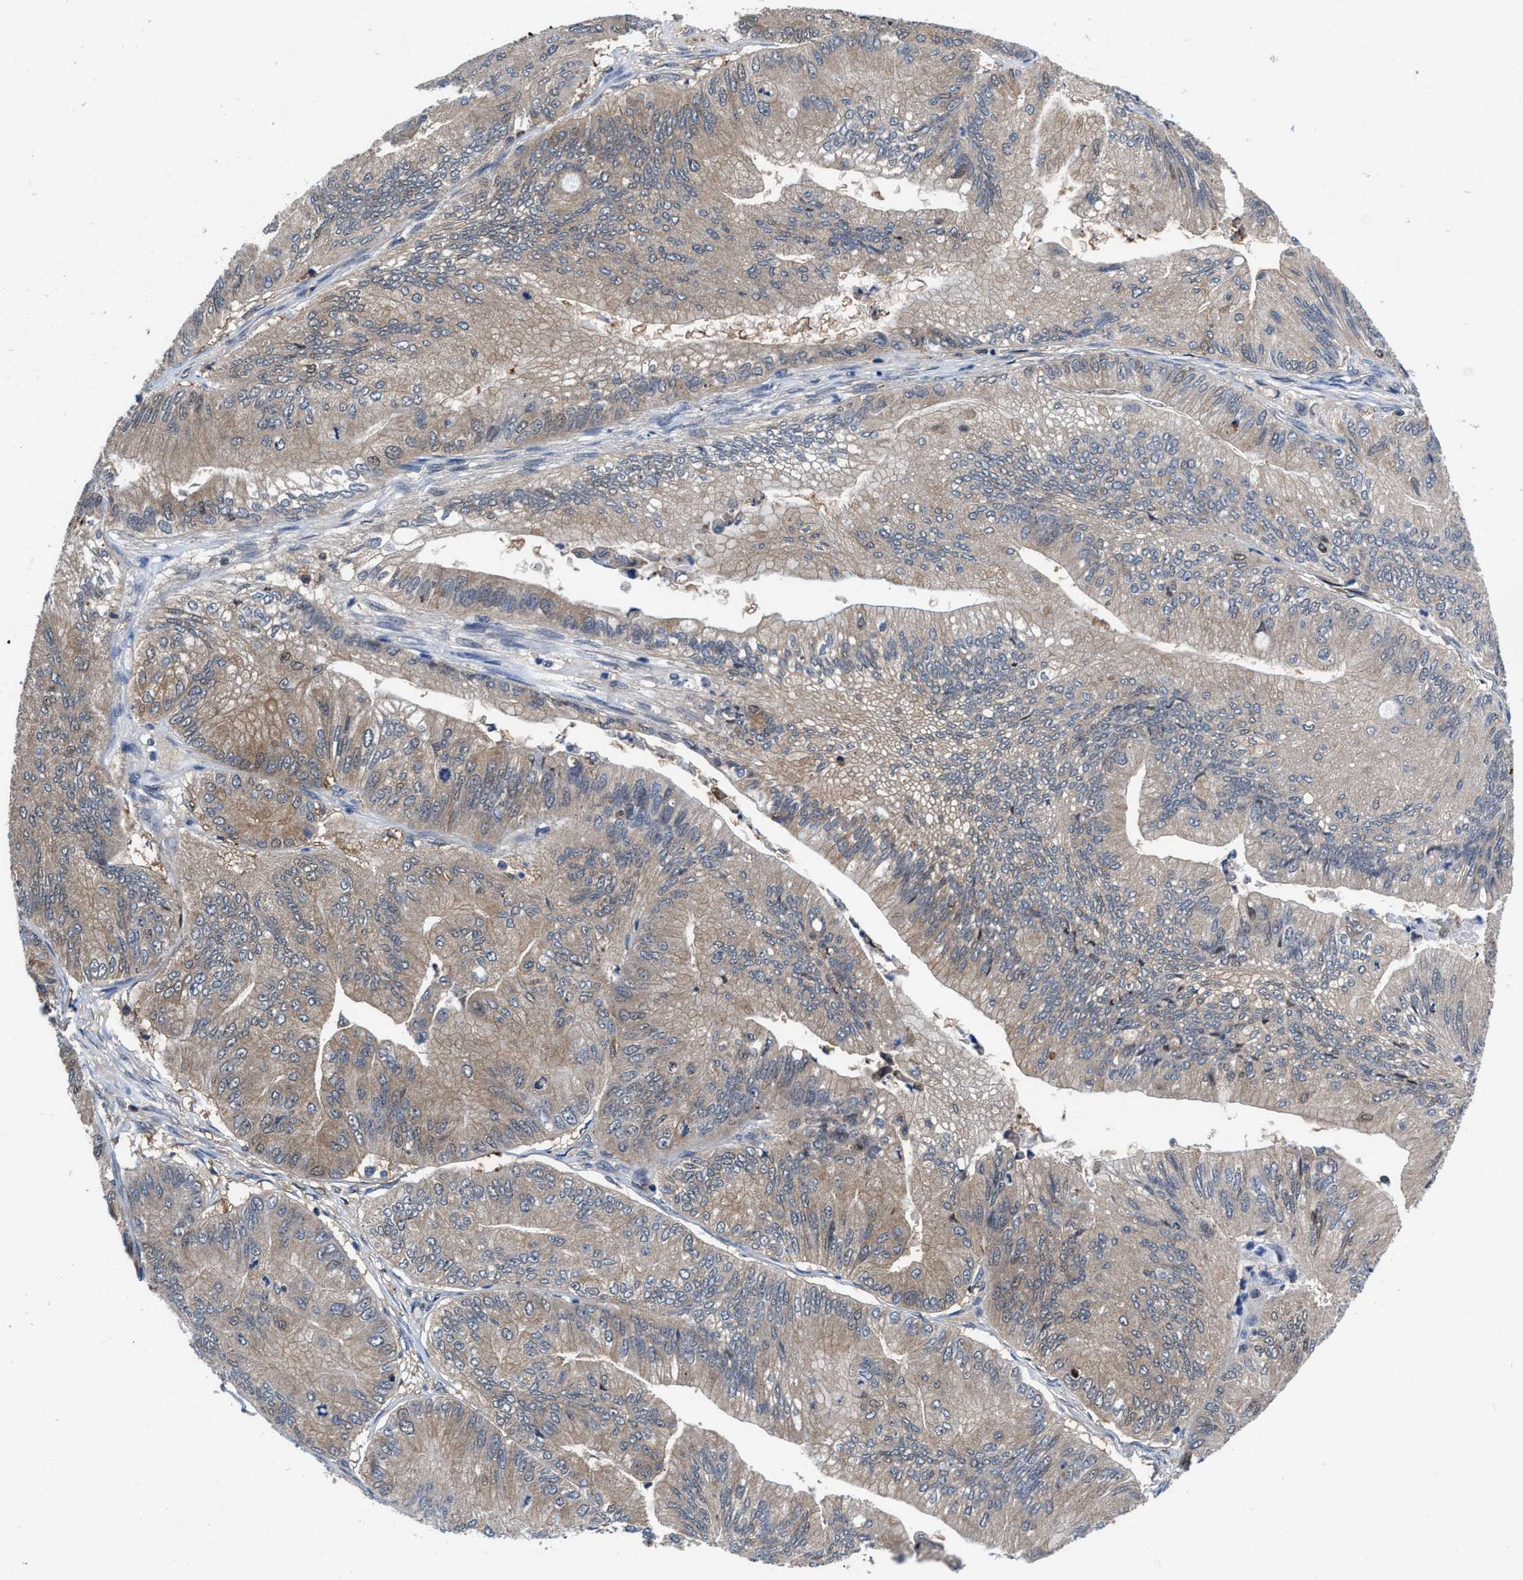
{"staining": {"intensity": "moderate", "quantity": "25%-75%", "location": "cytoplasmic/membranous"}, "tissue": "ovarian cancer", "cell_type": "Tumor cells", "image_type": "cancer", "snomed": [{"axis": "morphology", "description": "Cystadenocarcinoma, mucinous, NOS"}, {"axis": "topography", "description": "Ovary"}], "caption": "This histopathology image demonstrates immunohistochemistry staining of human ovarian cancer, with medium moderate cytoplasmic/membranous staining in approximately 25%-75% of tumor cells.", "gene": "KIF12", "patient": {"sex": "female", "age": 61}}